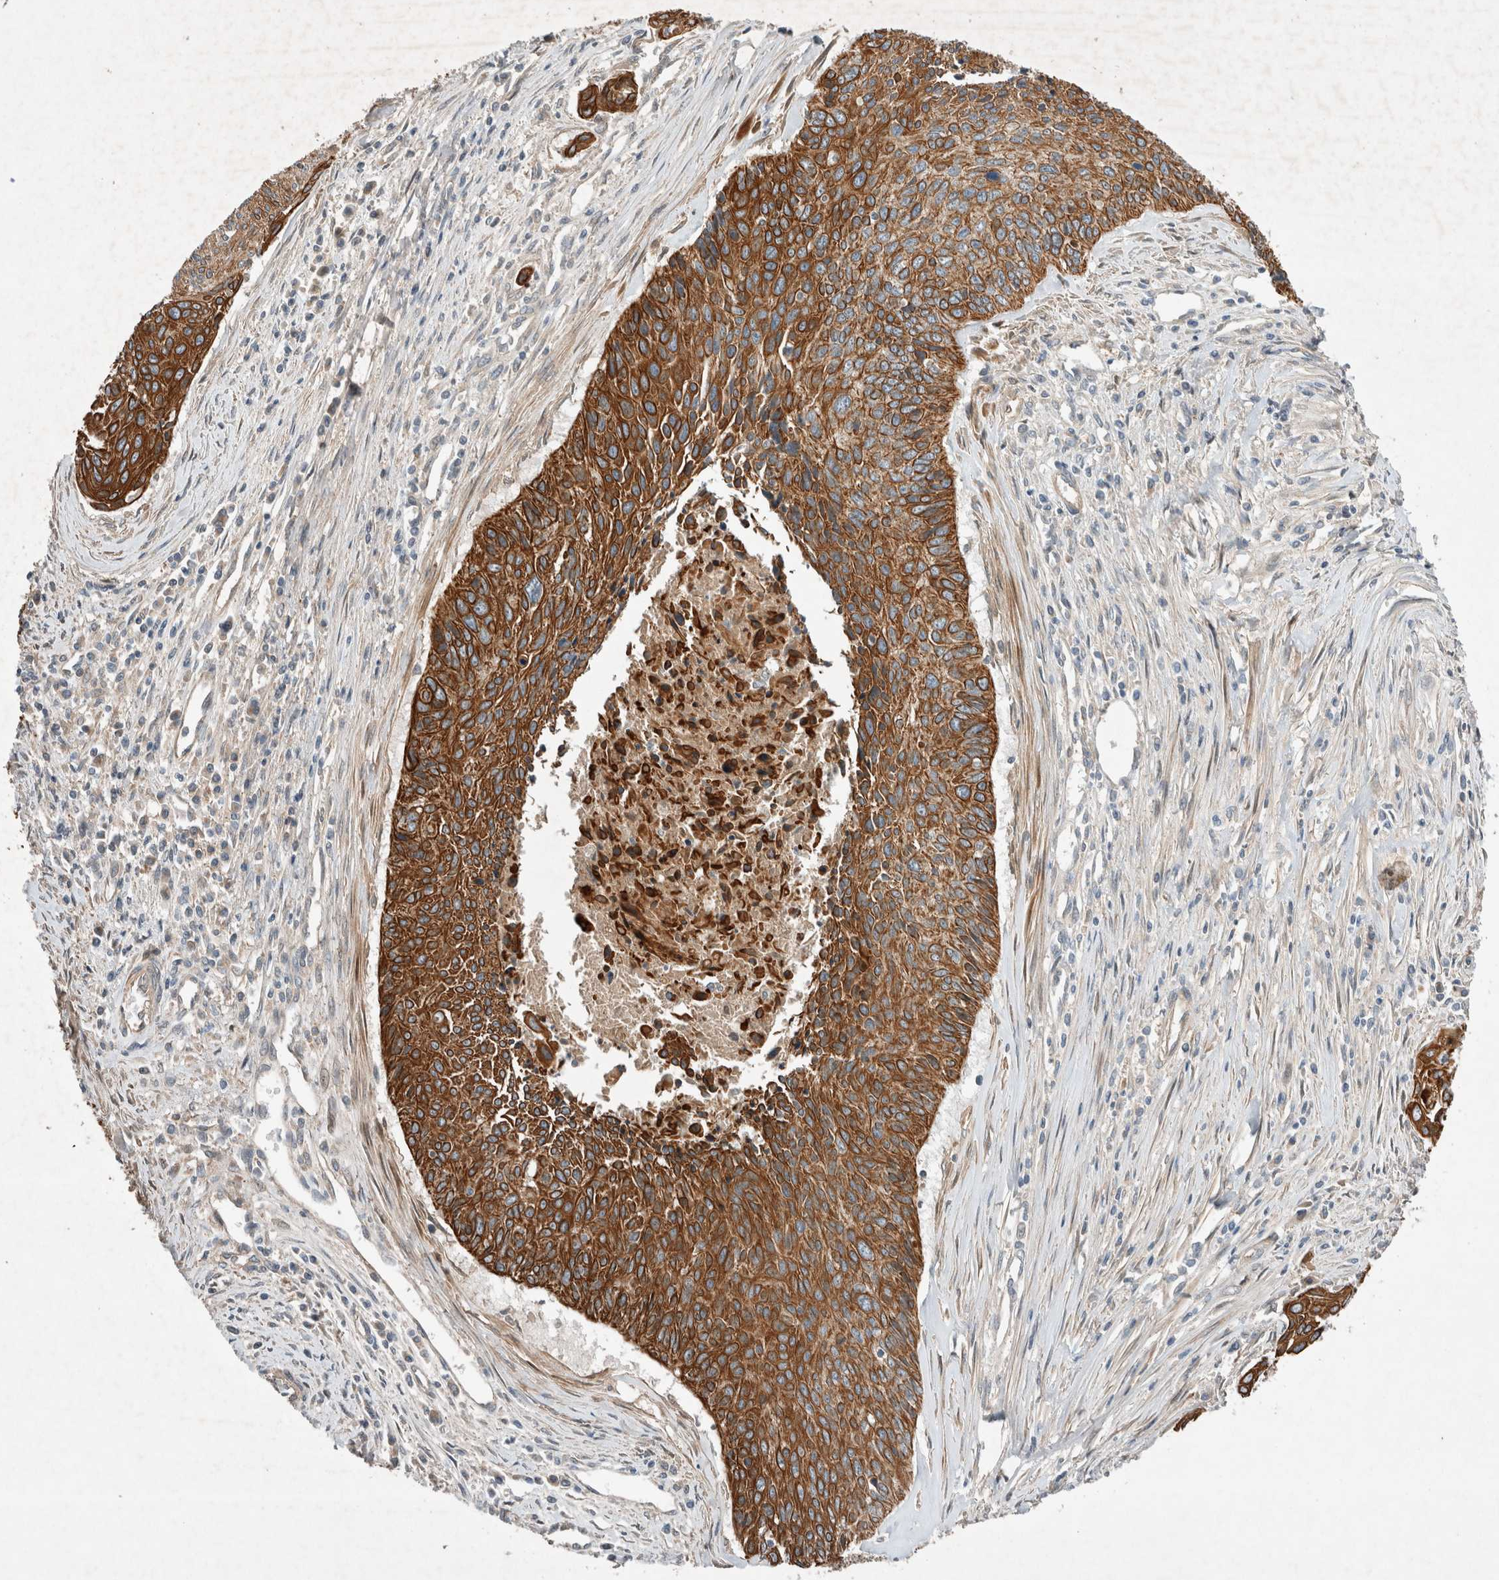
{"staining": {"intensity": "strong", "quantity": ">75%", "location": "cytoplasmic/membranous"}, "tissue": "cervical cancer", "cell_type": "Tumor cells", "image_type": "cancer", "snomed": [{"axis": "morphology", "description": "Squamous cell carcinoma, NOS"}, {"axis": "topography", "description": "Cervix"}], "caption": "DAB (3,3'-diaminobenzidine) immunohistochemical staining of human cervical squamous cell carcinoma demonstrates strong cytoplasmic/membranous protein positivity in approximately >75% of tumor cells.", "gene": "ARMC9", "patient": {"sex": "female", "age": 55}}